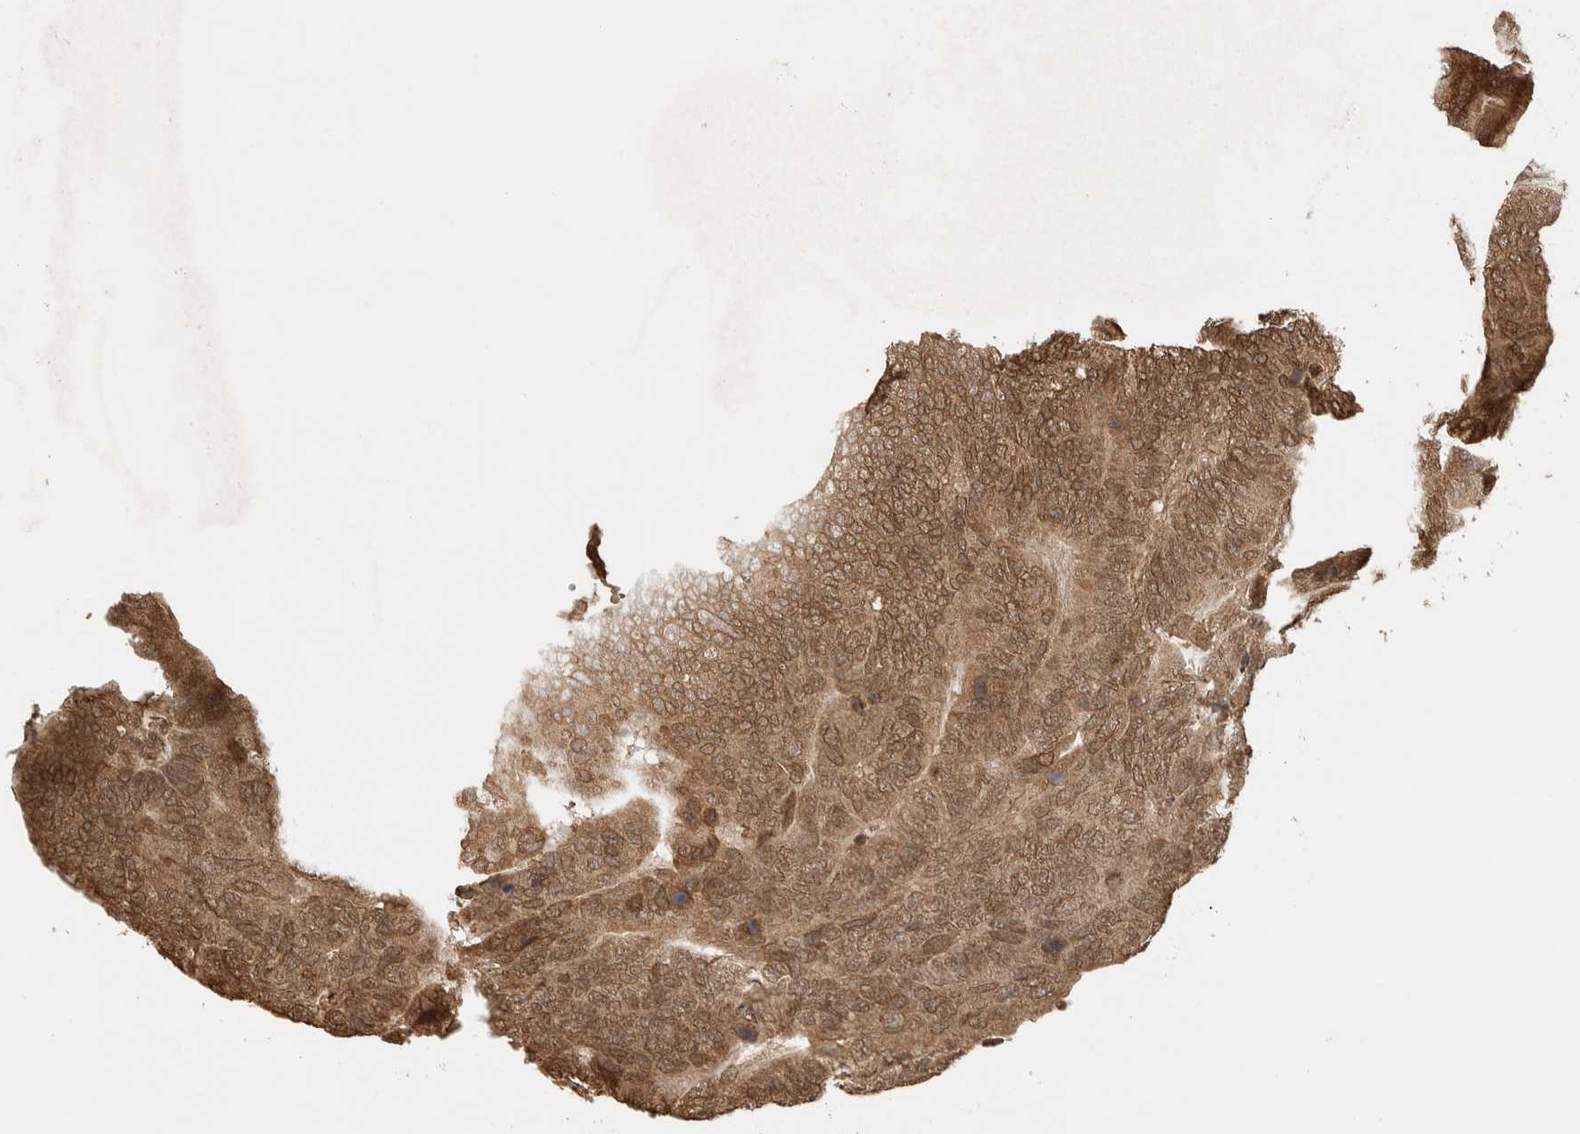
{"staining": {"intensity": "moderate", "quantity": ">75%", "location": "cytoplasmic/membranous,nuclear"}, "tissue": "colorectal cancer", "cell_type": "Tumor cells", "image_type": "cancer", "snomed": [{"axis": "morphology", "description": "Adenocarcinoma, NOS"}, {"axis": "topography", "description": "Colon"}], "caption": "Immunohistochemistry (IHC) image of colorectal cancer stained for a protein (brown), which exhibits medium levels of moderate cytoplasmic/membranous and nuclear positivity in about >75% of tumor cells.", "gene": "C1orf21", "patient": {"sex": "female", "age": 67}}